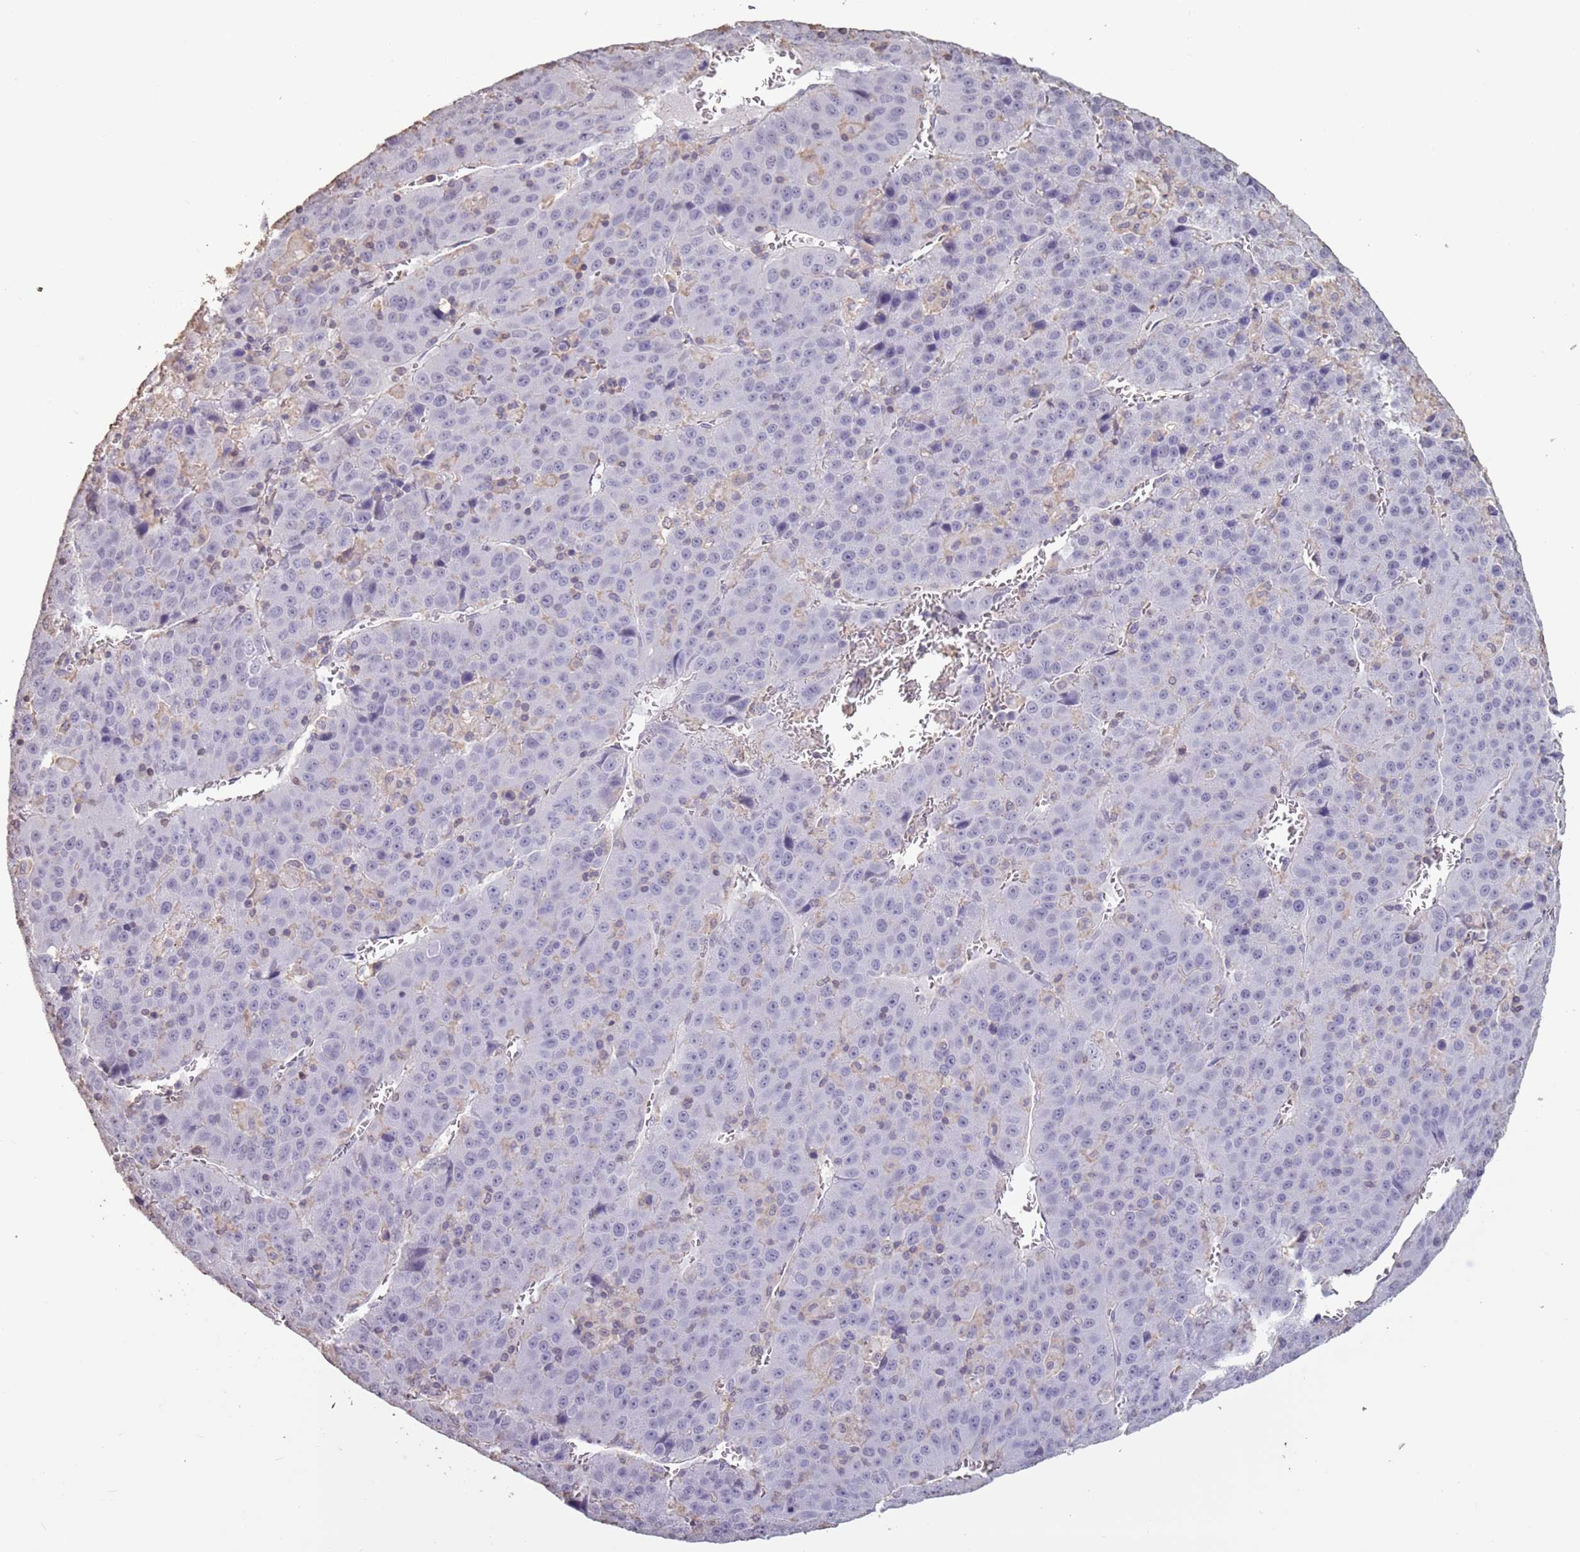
{"staining": {"intensity": "negative", "quantity": "none", "location": "none"}, "tissue": "liver cancer", "cell_type": "Tumor cells", "image_type": "cancer", "snomed": [{"axis": "morphology", "description": "Carcinoma, Hepatocellular, NOS"}, {"axis": "topography", "description": "Liver"}], "caption": "Liver hepatocellular carcinoma stained for a protein using IHC demonstrates no expression tumor cells.", "gene": "SUN5", "patient": {"sex": "female", "age": 53}}